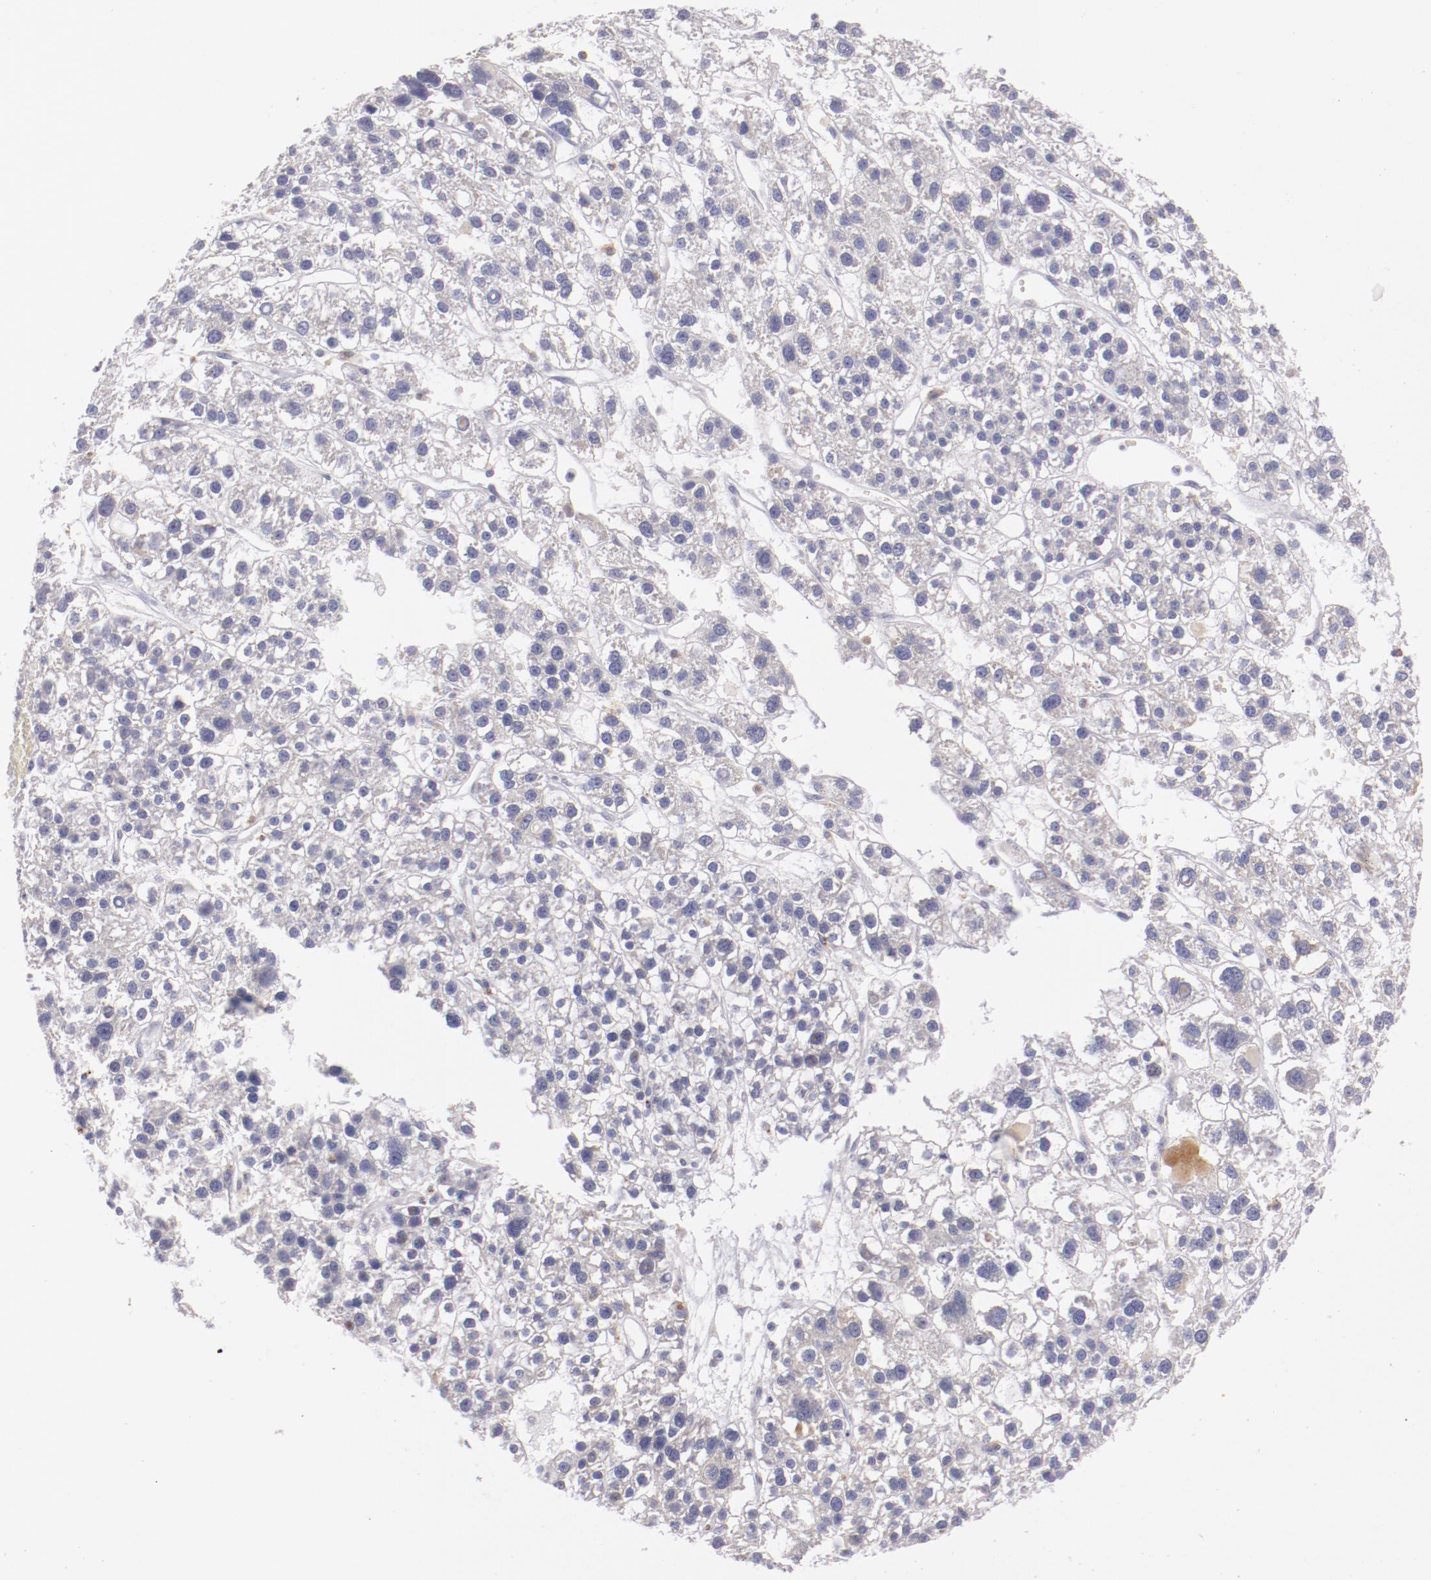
{"staining": {"intensity": "weak", "quantity": "<25%", "location": "cytoplasmic/membranous"}, "tissue": "liver cancer", "cell_type": "Tumor cells", "image_type": "cancer", "snomed": [{"axis": "morphology", "description": "Carcinoma, Hepatocellular, NOS"}, {"axis": "topography", "description": "Liver"}], "caption": "IHC image of hepatocellular carcinoma (liver) stained for a protein (brown), which demonstrates no staining in tumor cells.", "gene": "TRAF3", "patient": {"sex": "female", "age": 85}}